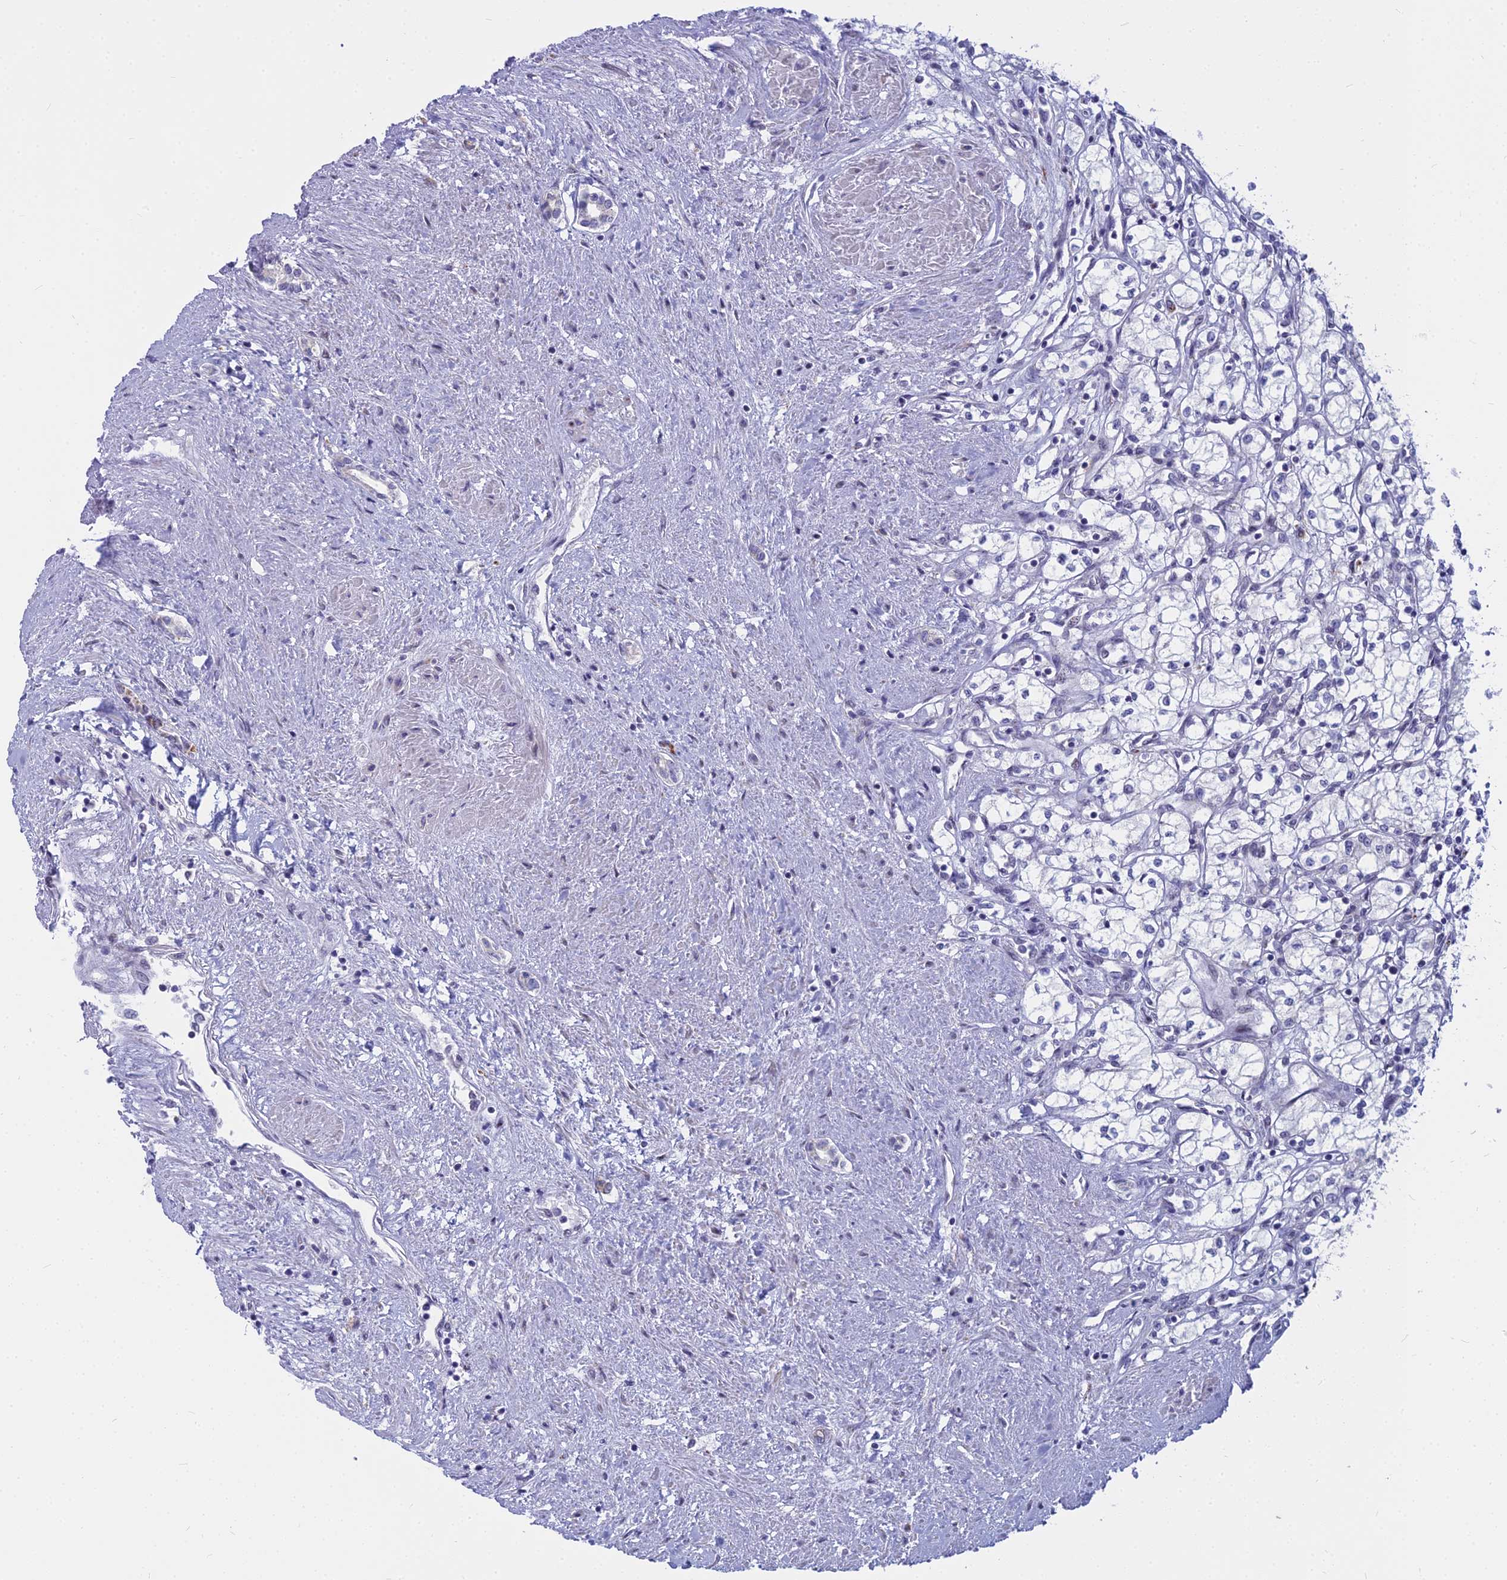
{"staining": {"intensity": "negative", "quantity": "none", "location": "none"}, "tissue": "renal cancer", "cell_type": "Tumor cells", "image_type": "cancer", "snomed": [{"axis": "morphology", "description": "Adenocarcinoma, NOS"}, {"axis": "topography", "description": "Kidney"}], "caption": "Renal cancer (adenocarcinoma) was stained to show a protein in brown. There is no significant positivity in tumor cells.", "gene": "WDPCP", "patient": {"sex": "male", "age": 59}}